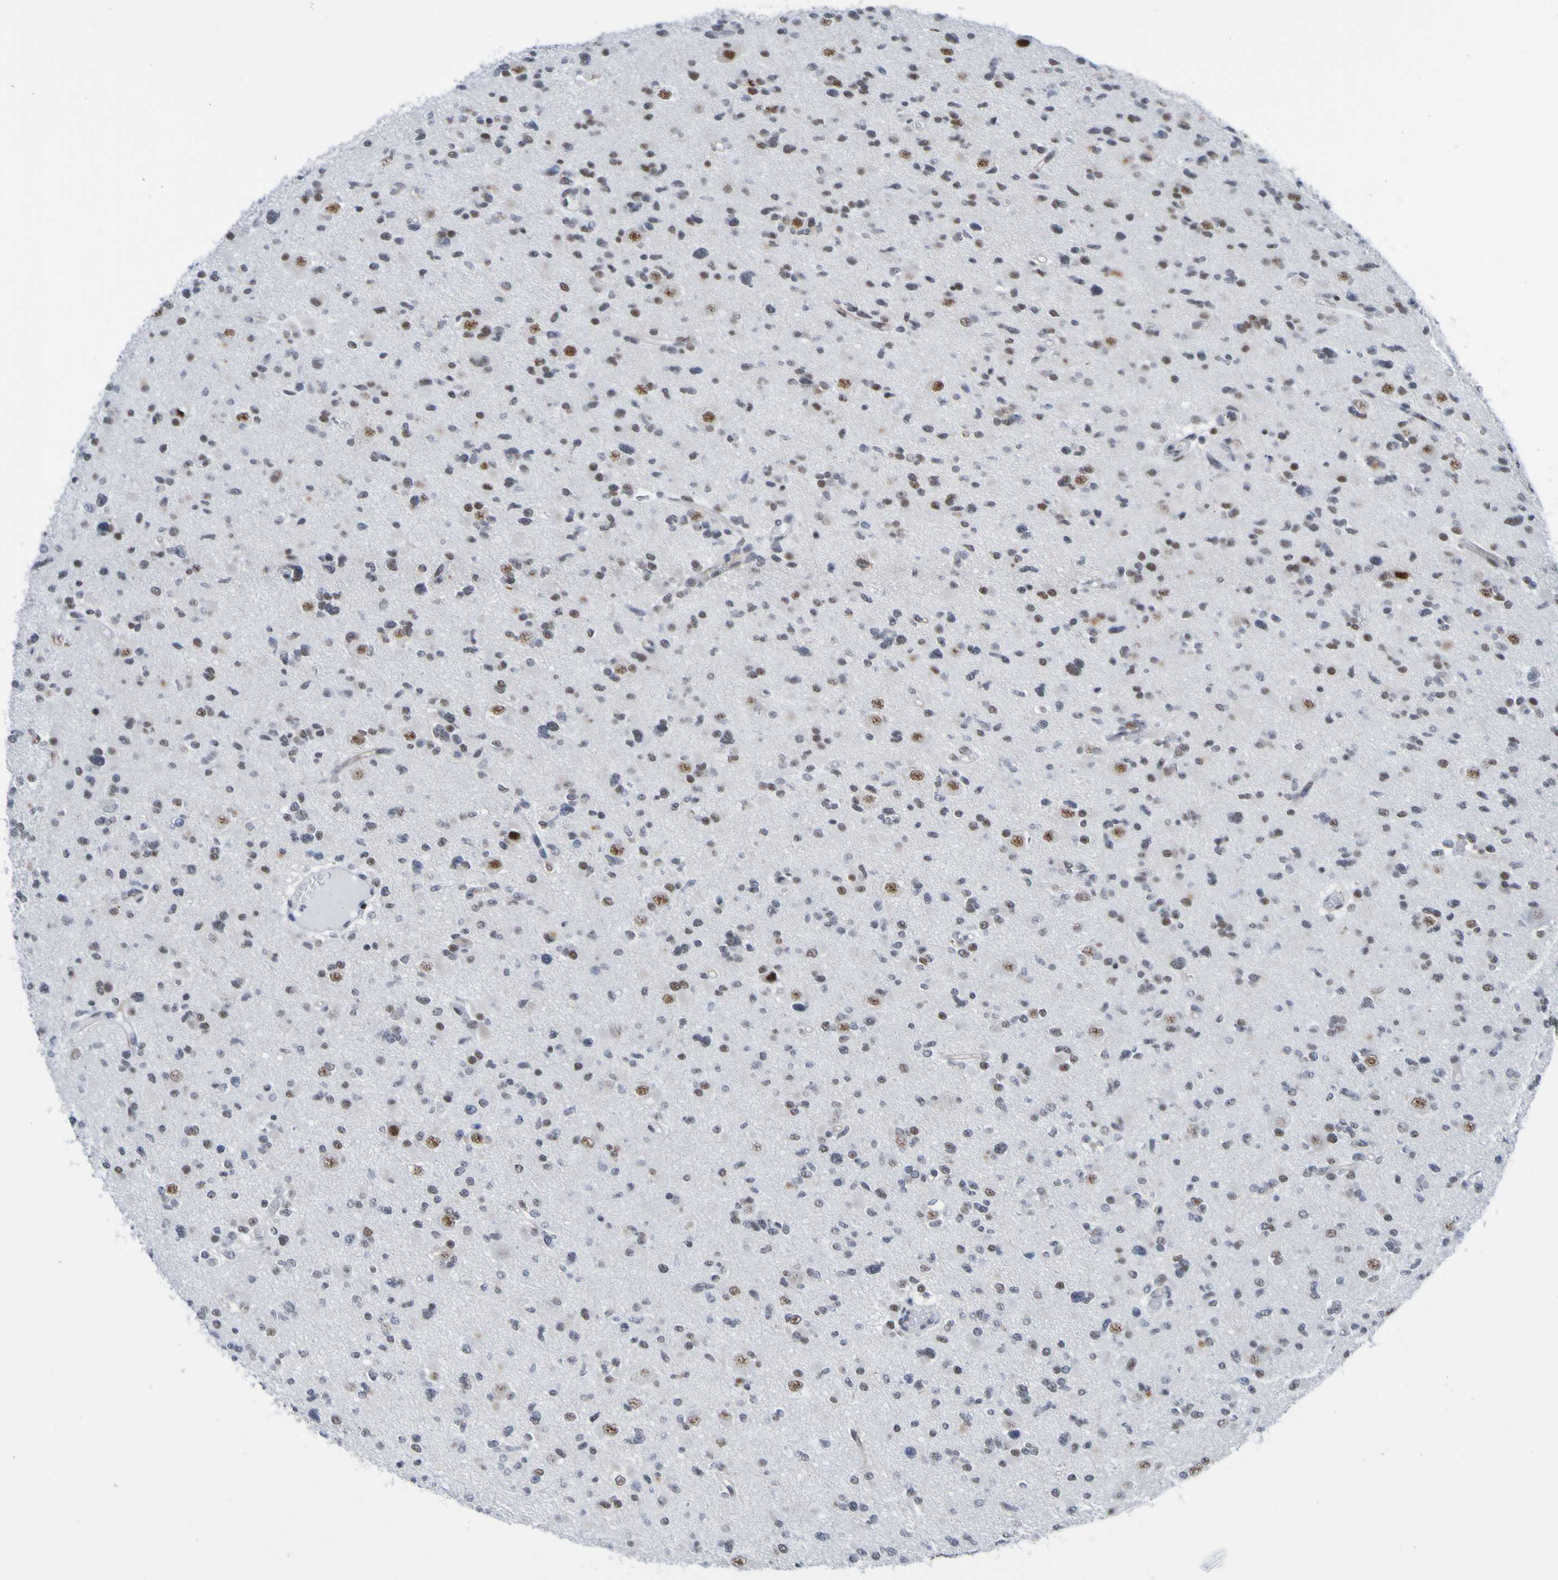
{"staining": {"intensity": "strong", "quantity": "<25%", "location": "nuclear"}, "tissue": "glioma", "cell_type": "Tumor cells", "image_type": "cancer", "snomed": [{"axis": "morphology", "description": "Glioma, malignant, Low grade"}, {"axis": "topography", "description": "Brain"}], "caption": "Human malignant glioma (low-grade) stained with a protein marker displays strong staining in tumor cells.", "gene": "CDC5L", "patient": {"sex": "female", "age": 22}}